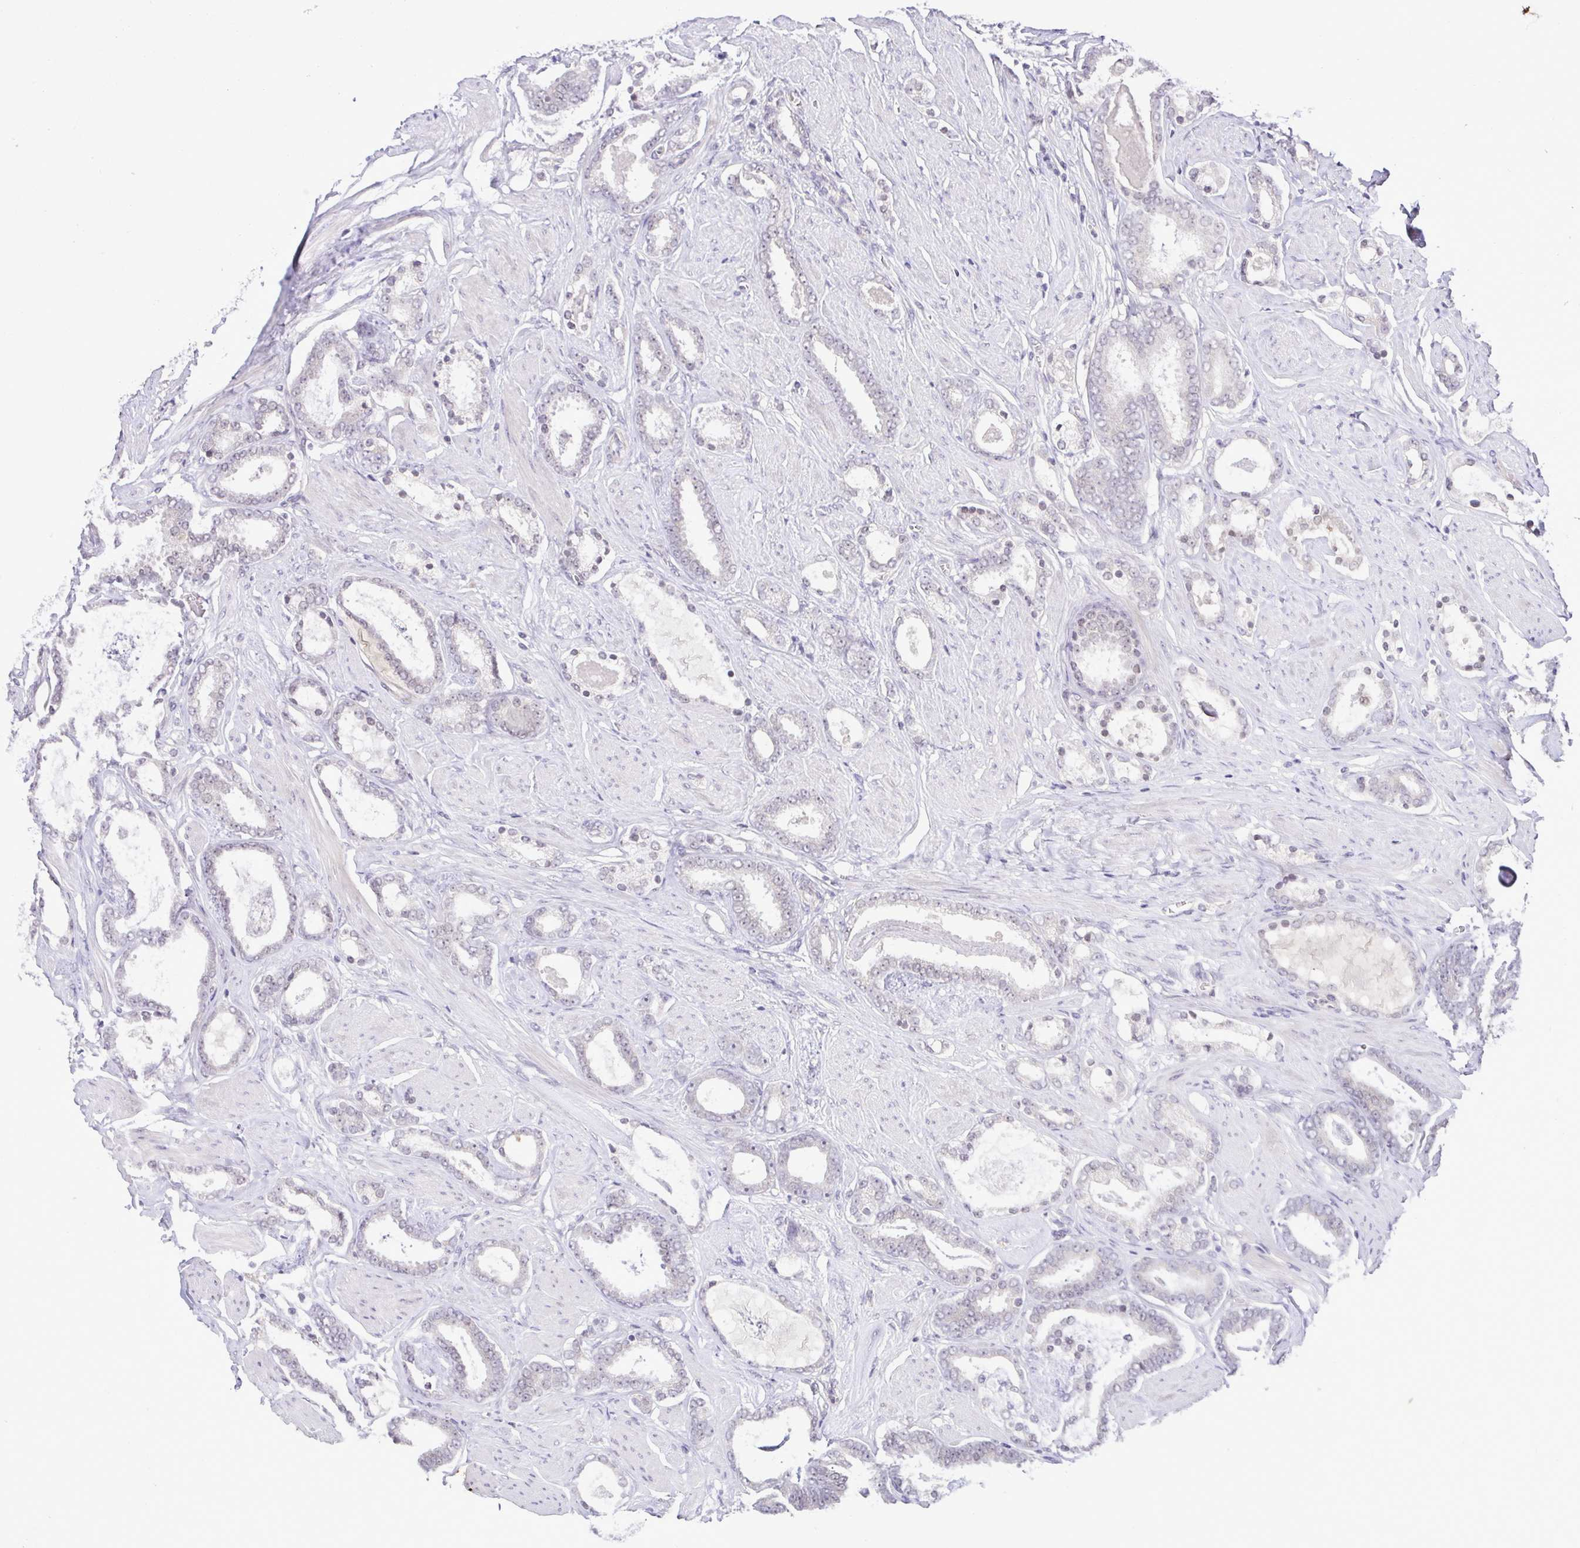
{"staining": {"intensity": "negative", "quantity": "none", "location": "none"}, "tissue": "prostate cancer", "cell_type": "Tumor cells", "image_type": "cancer", "snomed": [{"axis": "morphology", "description": "Adenocarcinoma, High grade"}, {"axis": "topography", "description": "Prostate"}], "caption": "This image is of prostate cancer (adenocarcinoma (high-grade)) stained with immunohistochemistry to label a protein in brown with the nuclei are counter-stained blue. There is no staining in tumor cells.", "gene": "IL1RN", "patient": {"sex": "male", "age": 63}}